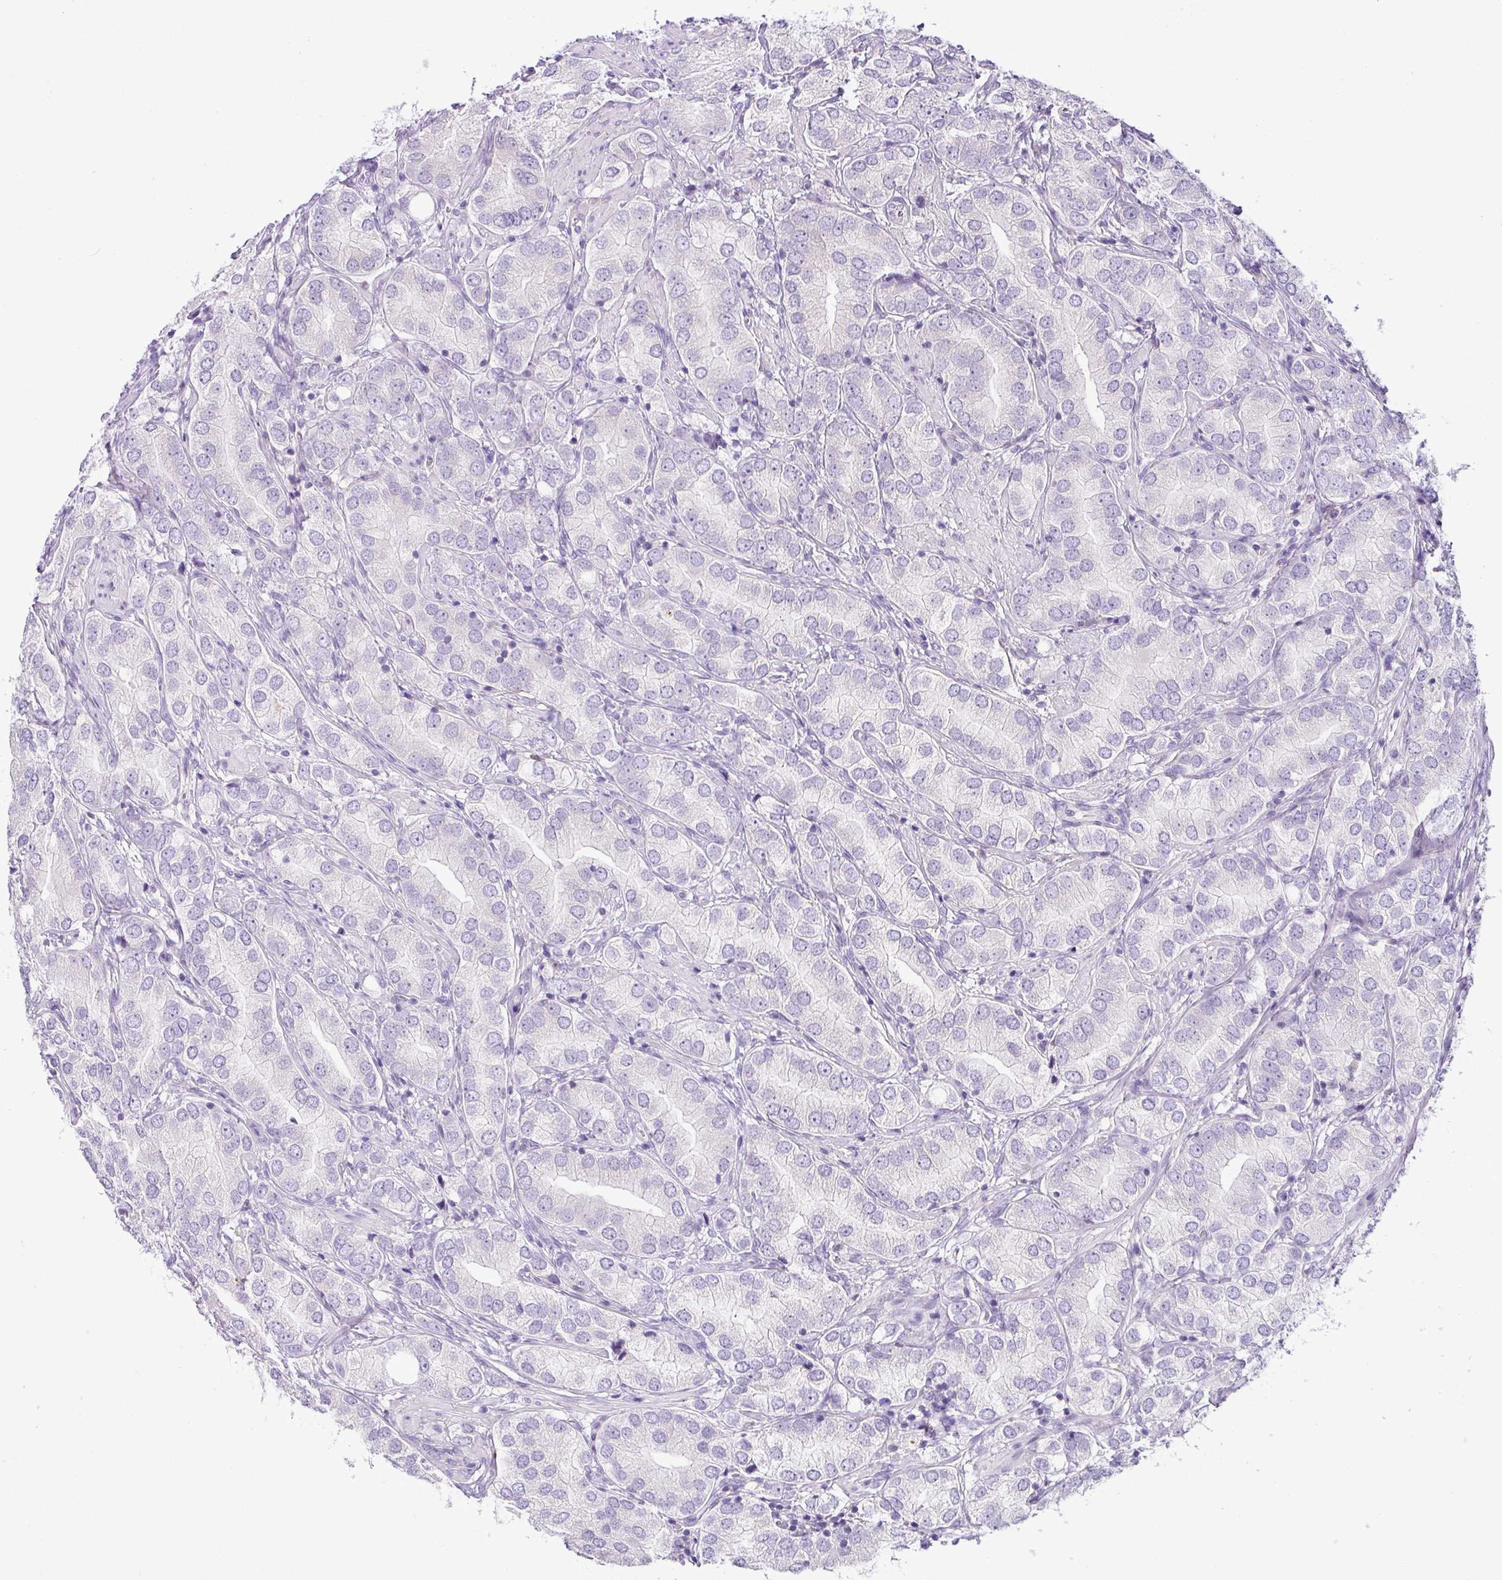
{"staining": {"intensity": "negative", "quantity": "none", "location": "none"}, "tissue": "prostate cancer", "cell_type": "Tumor cells", "image_type": "cancer", "snomed": [{"axis": "morphology", "description": "Adenocarcinoma, High grade"}, {"axis": "topography", "description": "Prostate"}], "caption": "Tumor cells show no significant staining in prostate cancer.", "gene": "HMCN2", "patient": {"sex": "male", "age": 82}}